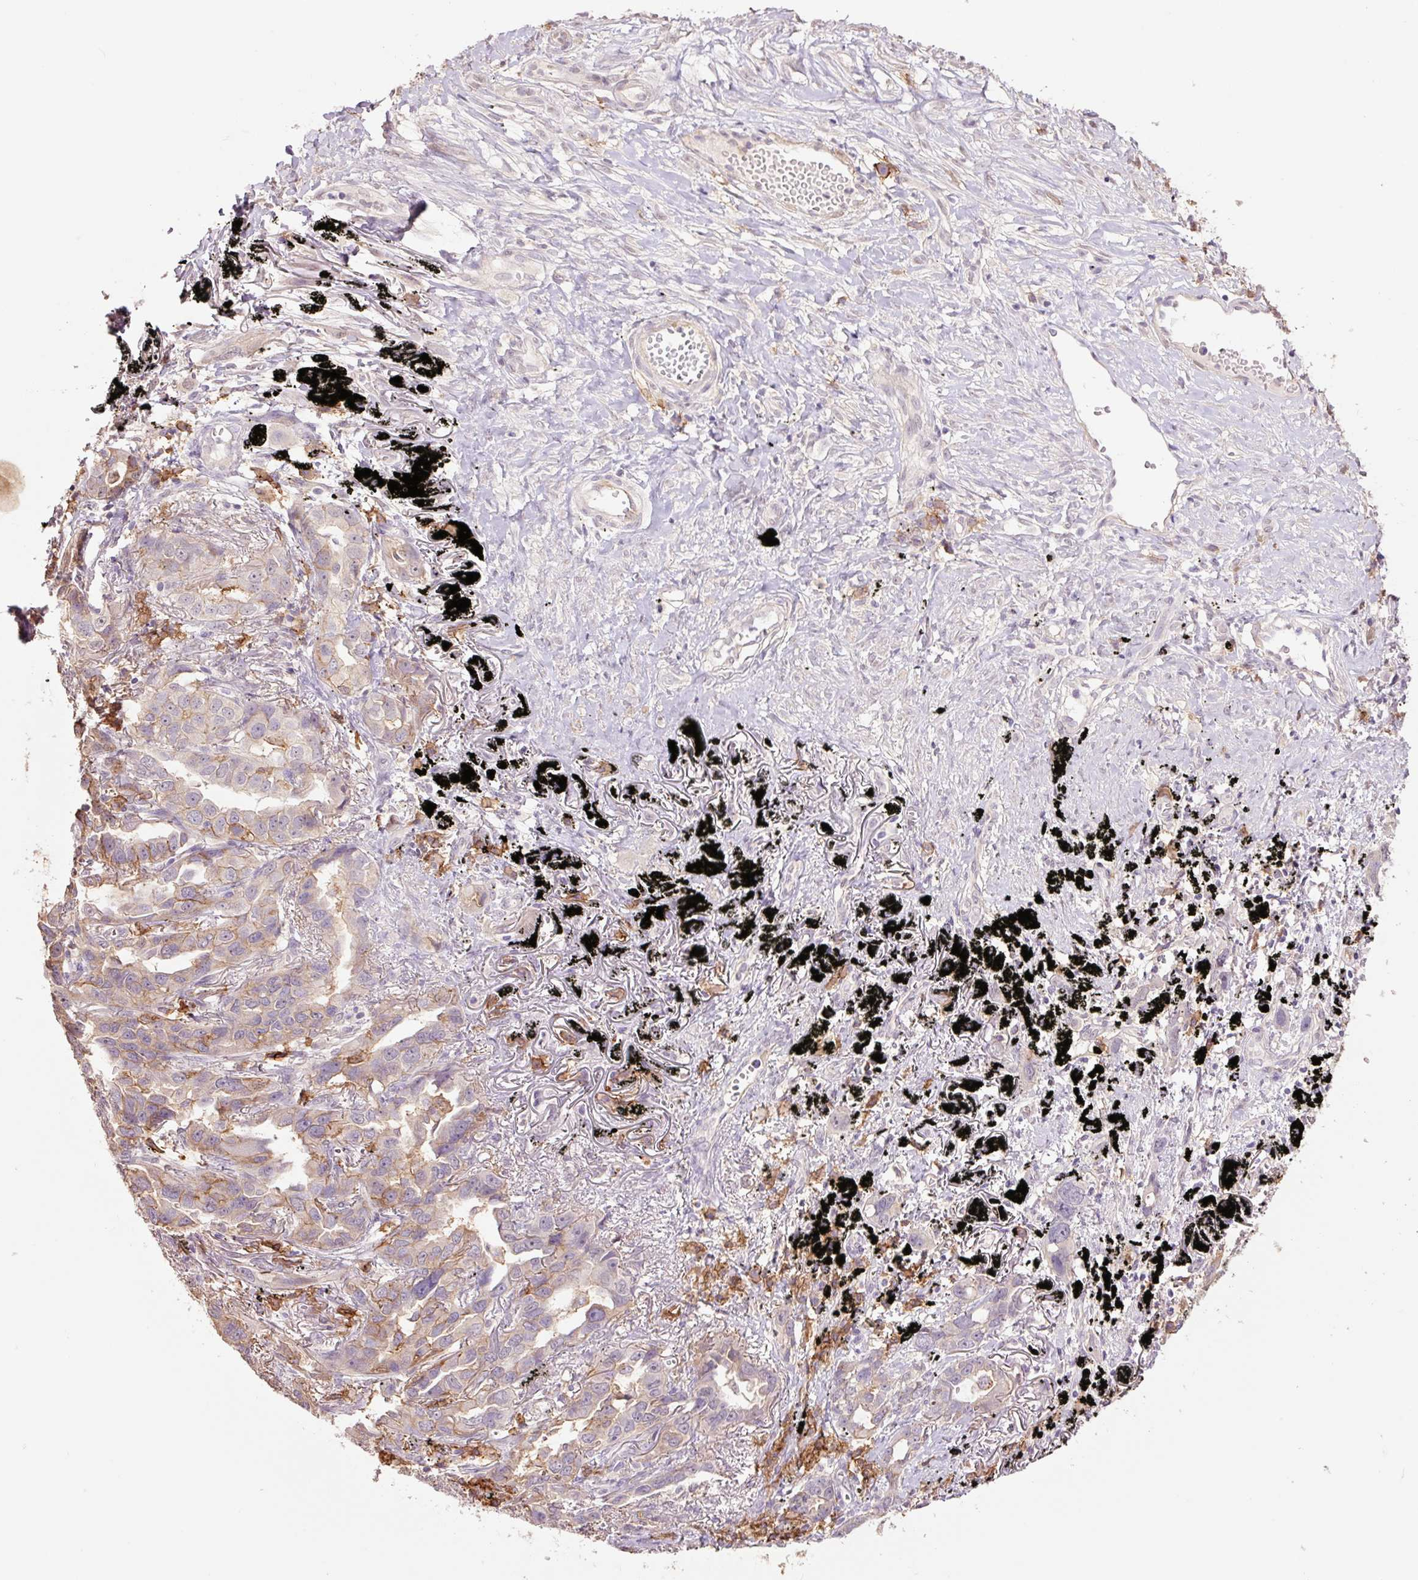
{"staining": {"intensity": "moderate", "quantity": "25%-75%", "location": "cytoplasmic/membranous"}, "tissue": "lung cancer", "cell_type": "Tumor cells", "image_type": "cancer", "snomed": [{"axis": "morphology", "description": "Adenocarcinoma, NOS"}, {"axis": "topography", "description": "Lung"}], "caption": "About 25%-75% of tumor cells in human adenocarcinoma (lung) reveal moderate cytoplasmic/membranous protein staining as visualized by brown immunohistochemical staining.", "gene": "SLC1A4", "patient": {"sex": "male", "age": 67}}